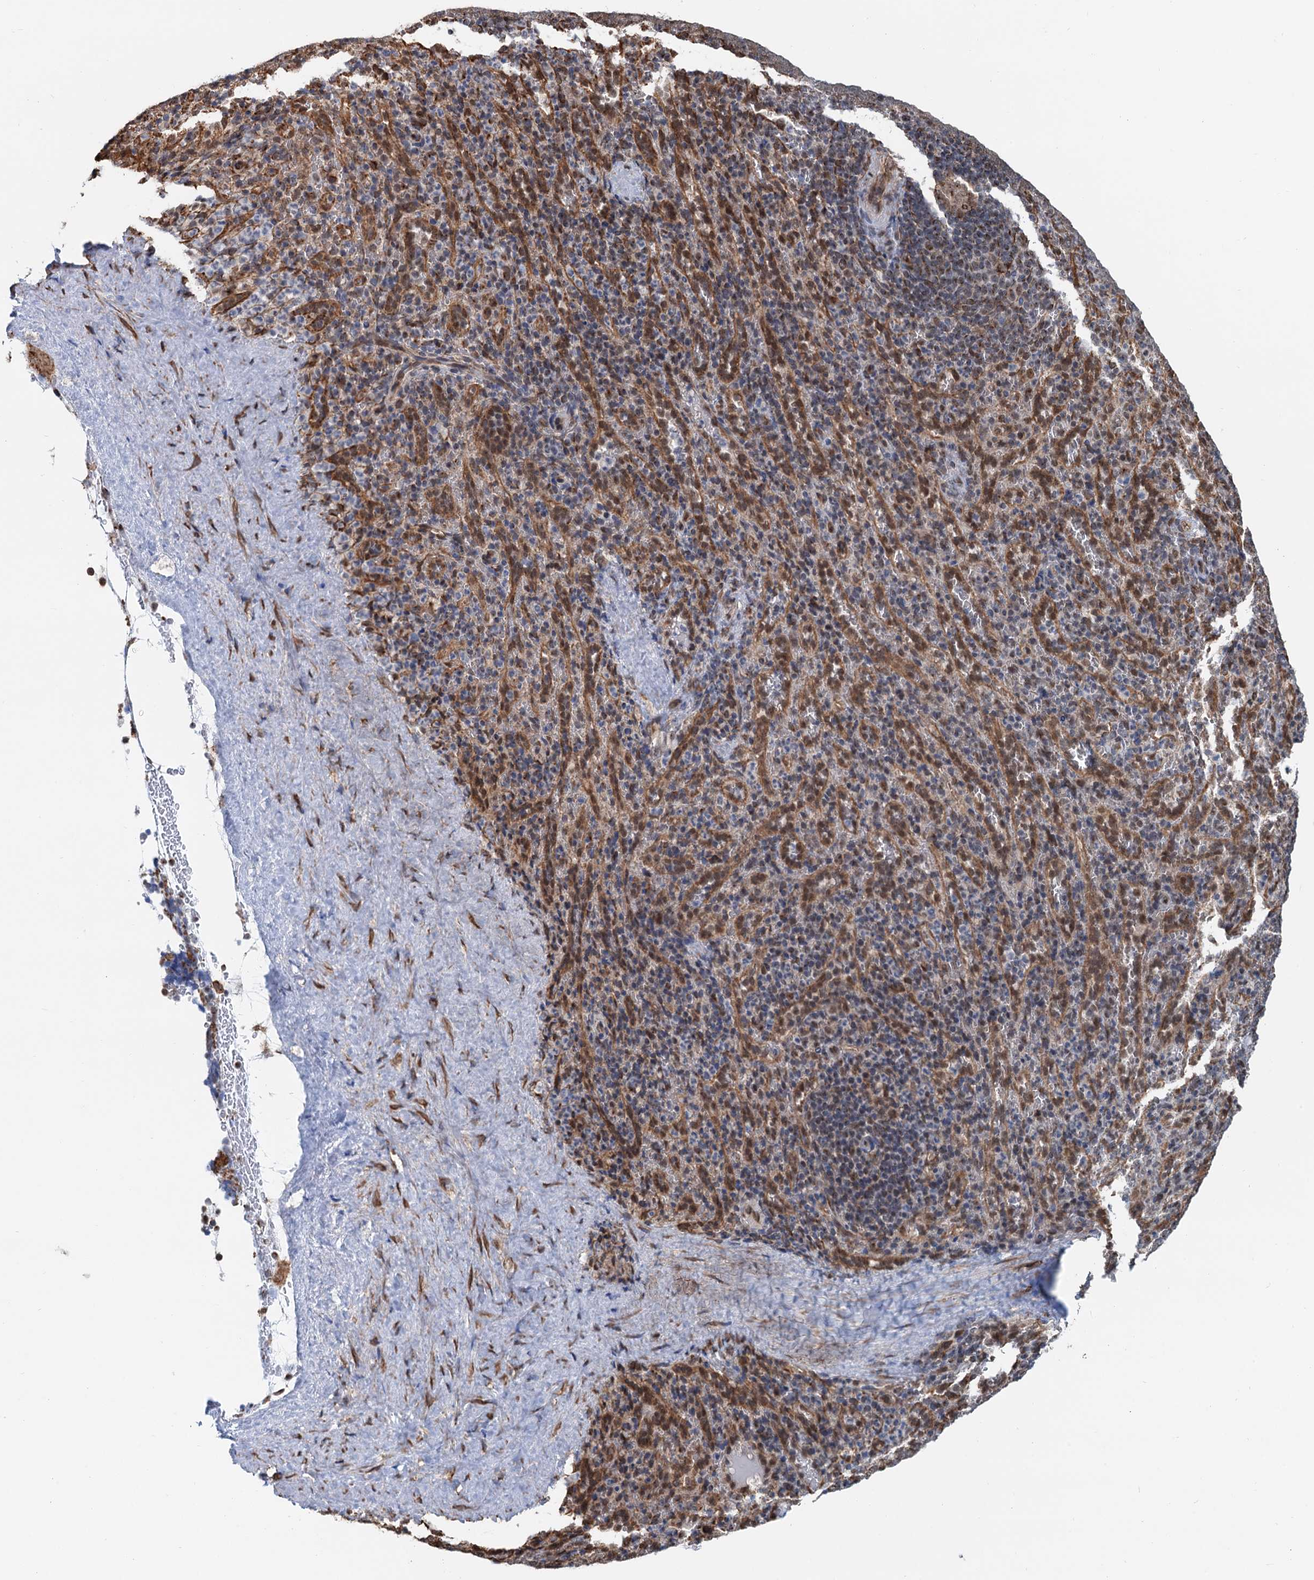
{"staining": {"intensity": "moderate", "quantity": "<25%", "location": "cytoplasmic/membranous,nuclear"}, "tissue": "spleen", "cell_type": "Cells in red pulp", "image_type": "normal", "snomed": [{"axis": "morphology", "description": "Normal tissue, NOS"}, {"axis": "topography", "description": "Spleen"}], "caption": "Immunohistochemical staining of normal spleen shows low levels of moderate cytoplasmic/membranous,nuclear staining in approximately <25% of cells in red pulp. Immunohistochemistry stains the protein of interest in brown and the nuclei are stained blue.", "gene": "CFDP1", "patient": {"sex": "female", "age": 21}}